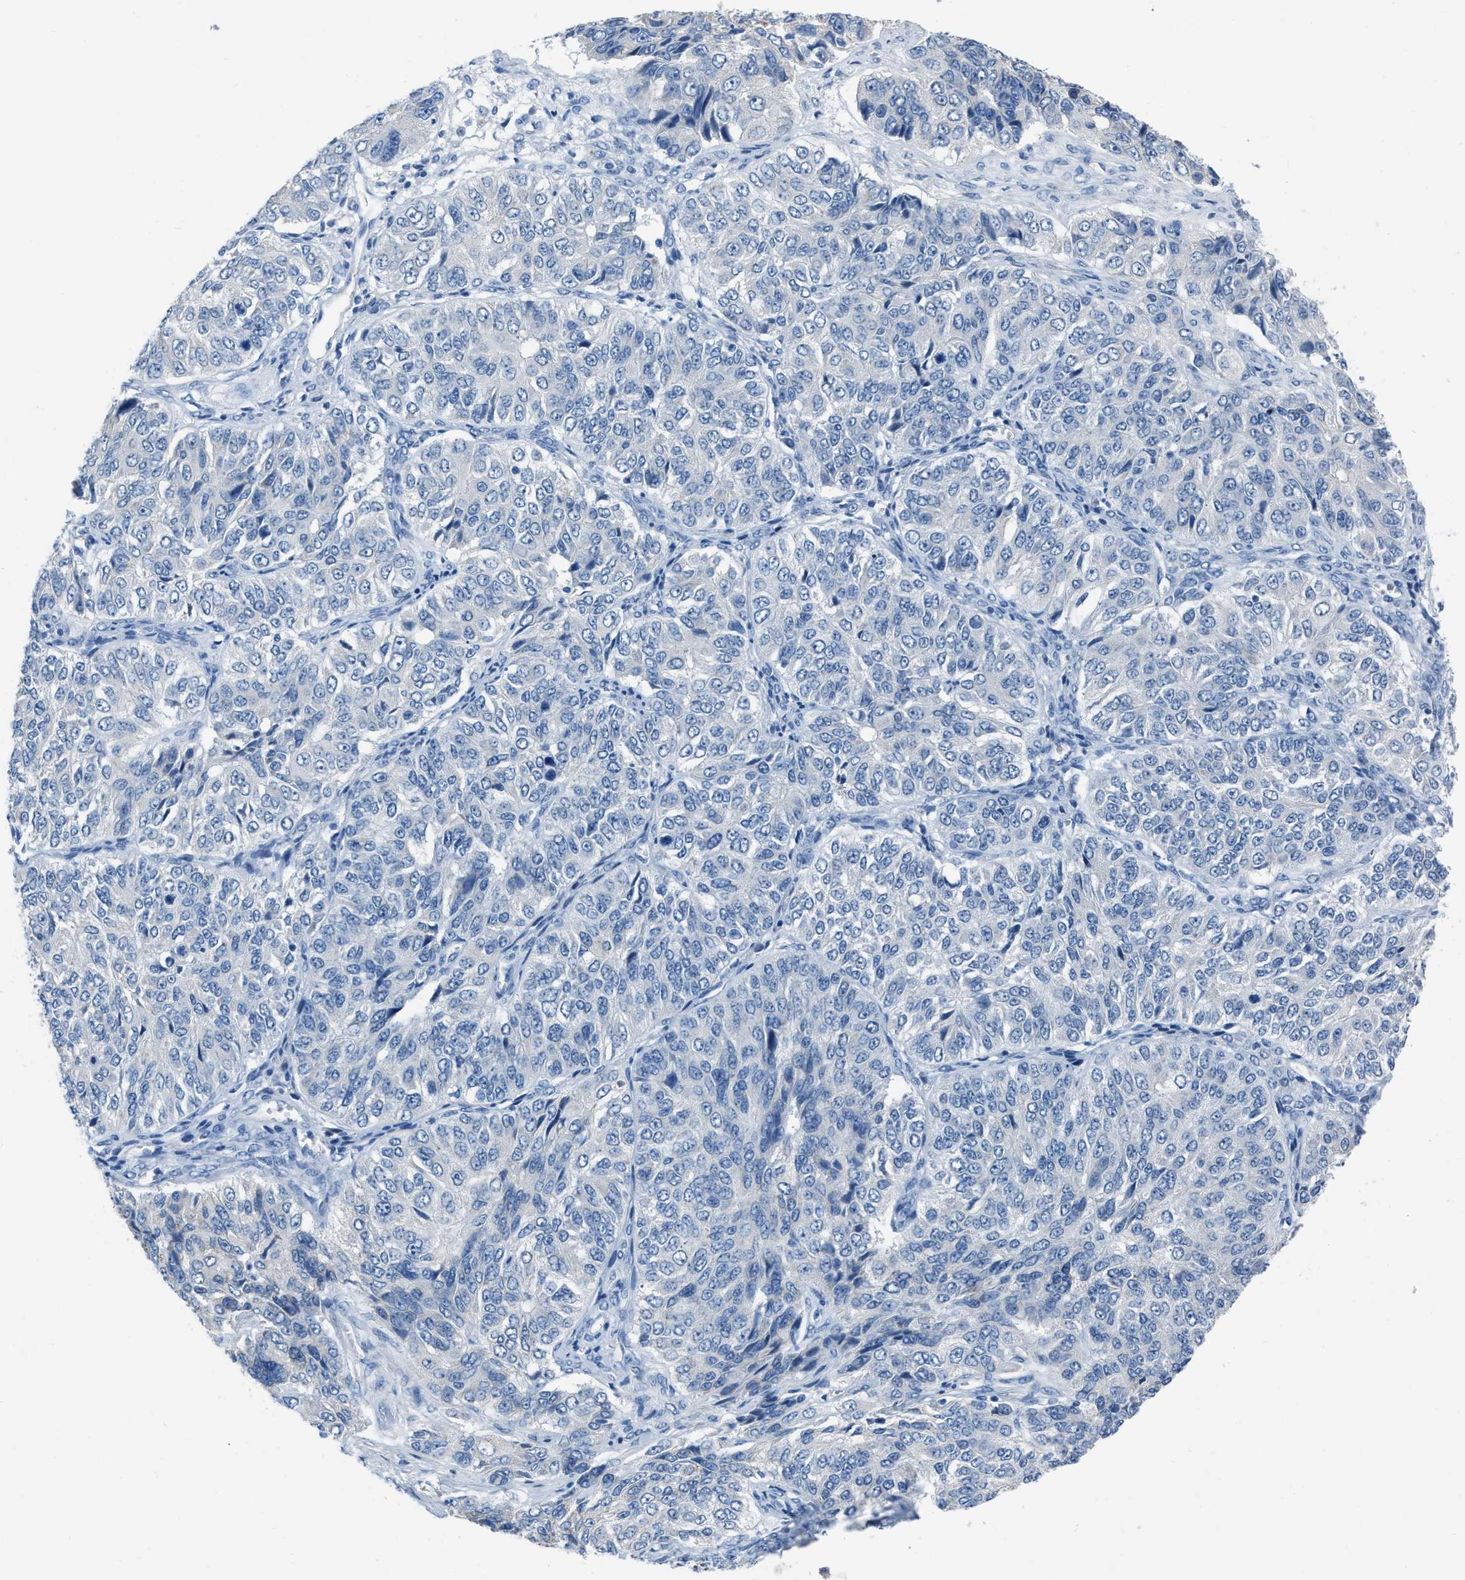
{"staining": {"intensity": "negative", "quantity": "none", "location": "none"}, "tissue": "ovarian cancer", "cell_type": "Tumor cells", "image_type": "cancer", "snomed": [{"axis": "morphology", "description": "Carcinoma, endometroid"}, {"axis": "topography", "description": "Ovary"}], "caption": "Immunohistochemistry (IHC) of human ovarian cancer (endometroid carcinoma) reveals no positivity in tumor cells.", "gene": "SPATC1L", "patient": {"sex": "female", "age": 51}}